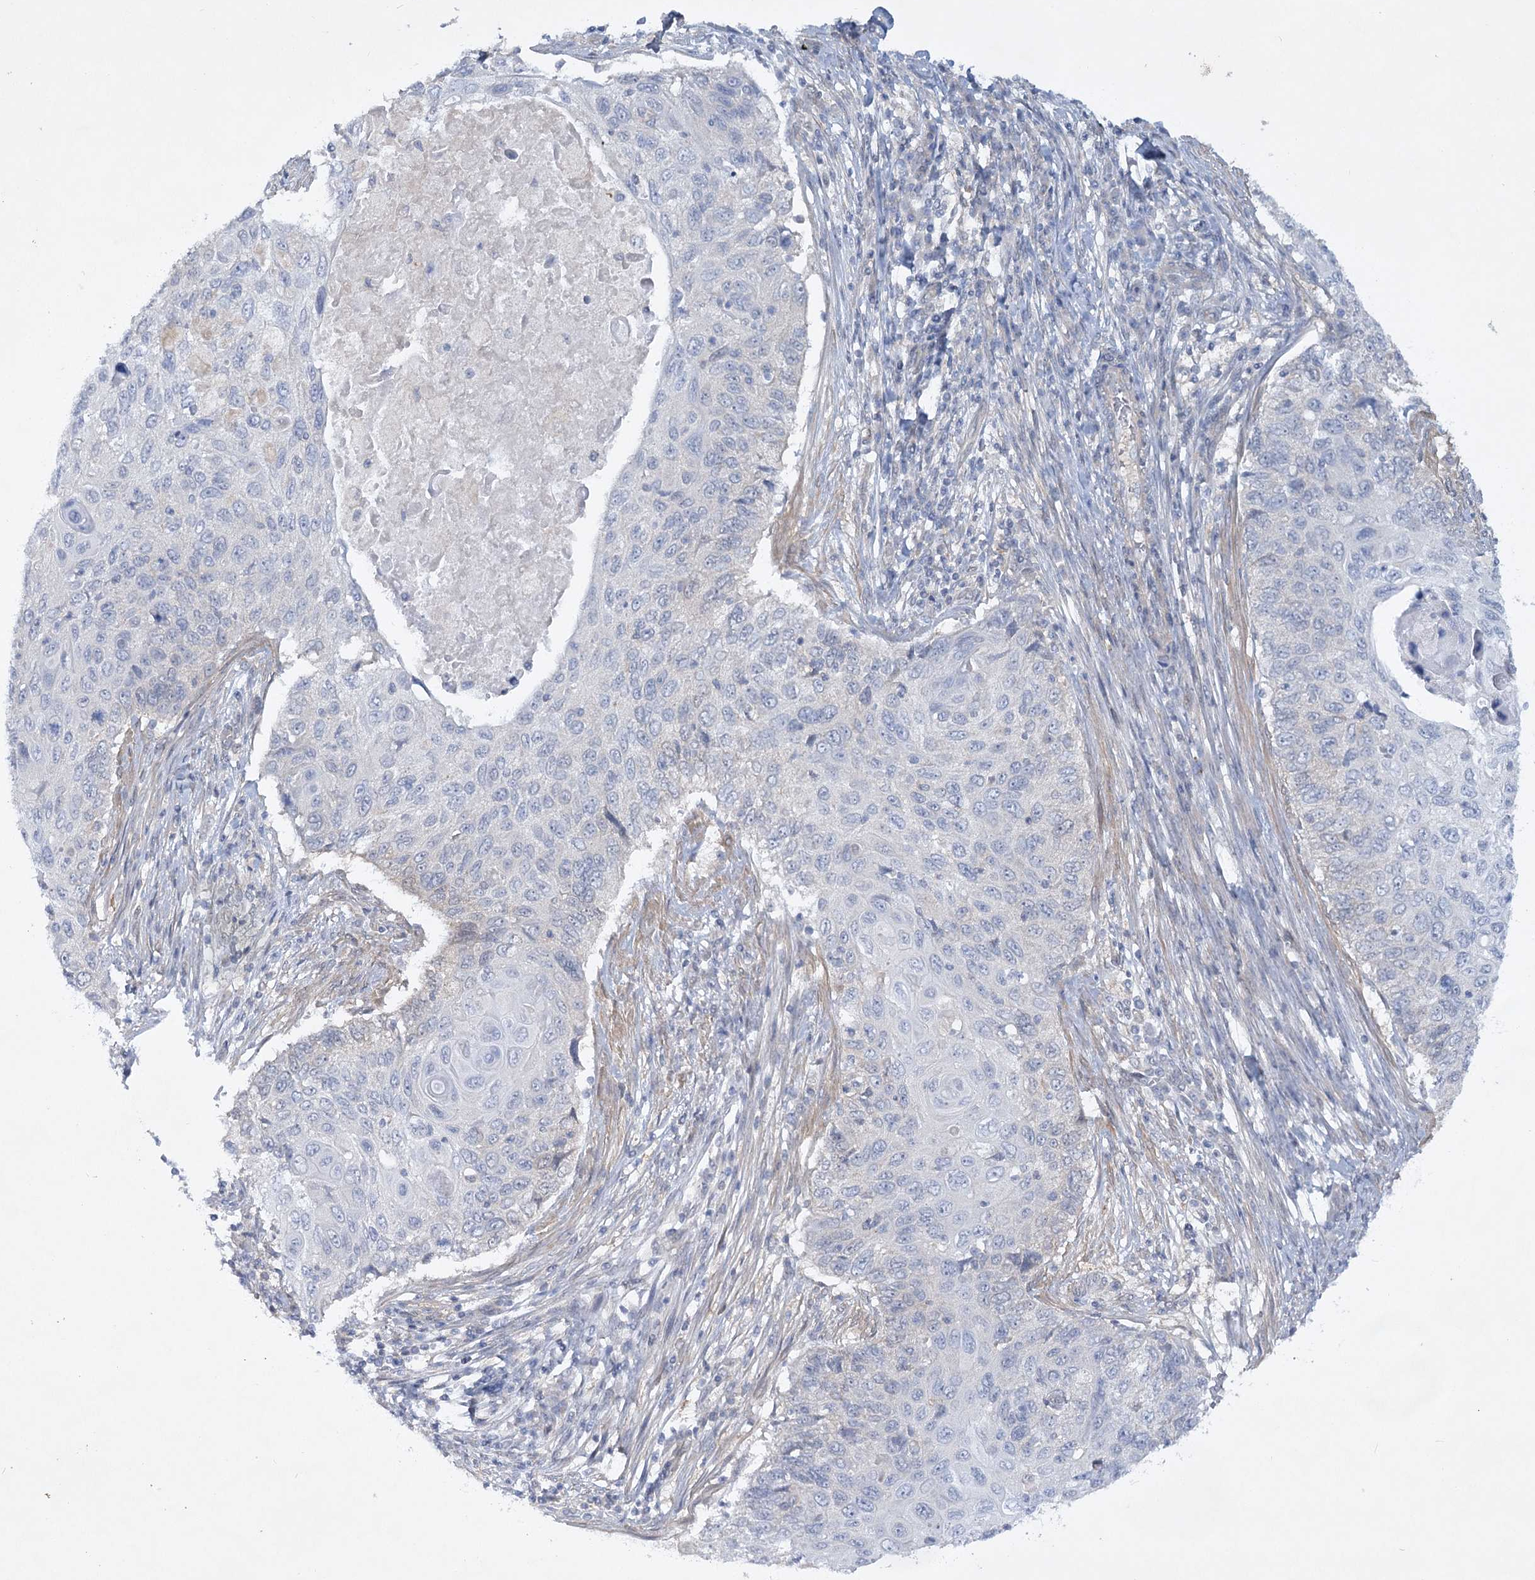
{"staining": {"intensity": "negative", "quantity": "none", "location": "none"}, "tissue": "cervical cancer", "cell_type": "Tumor cells", "image_type": "cancer", "snomed": [{"axis": "morphology", "description": "Squamous cell carcinoma, NOS"}, {"axis": "topography", "description": "Cervix"}], "caption": "The immunohistochemistry (IHC) histopathology image has no significant staining in tumor cells of squamous cell carcinoma (cervical) tissue.", "gene": "AAMDC", "patient": {"sex": "female", "age": 70}}